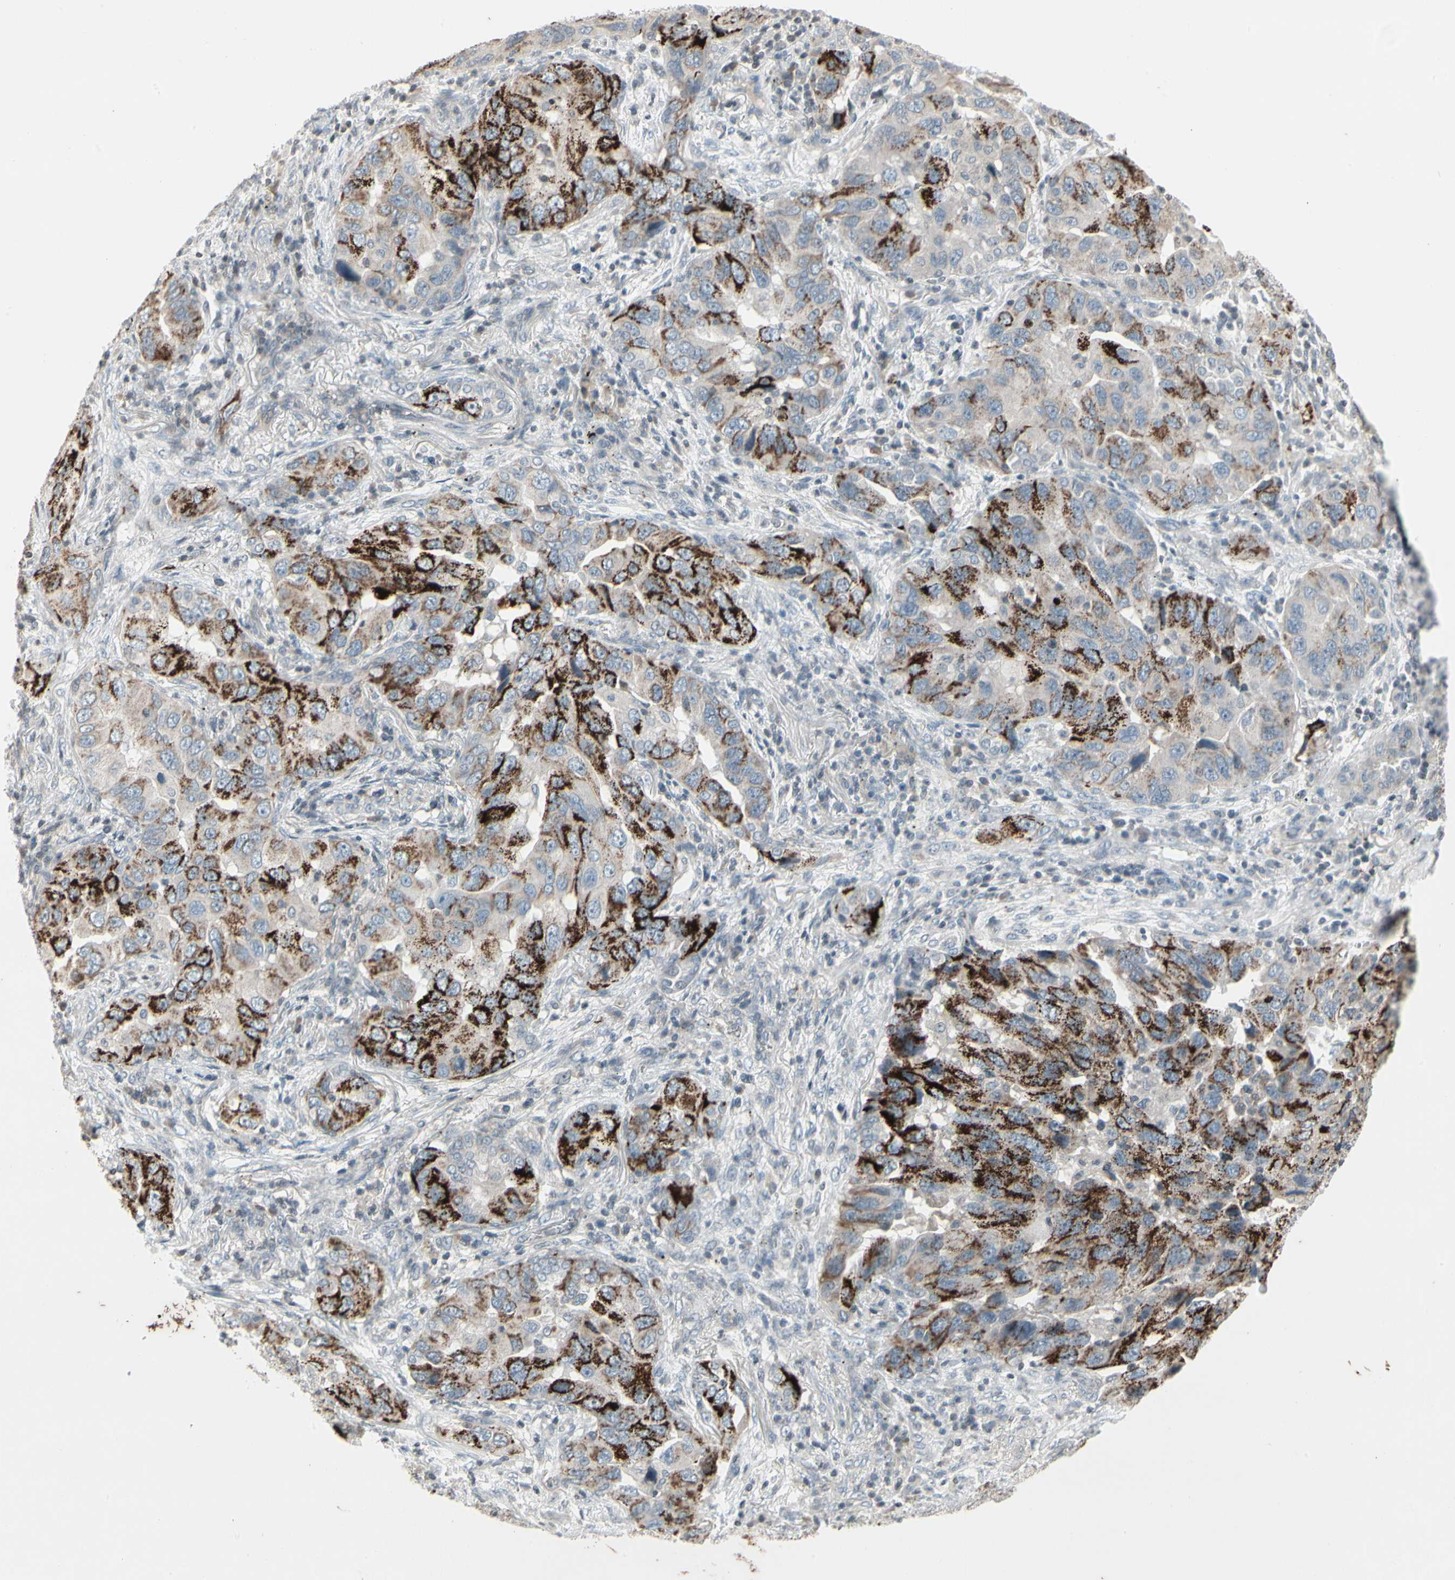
{"staining": {"intensity": "strong", "quantity": ">75%", "location": "cytoplasmic/membranous"}, "tissue": "lung cancer", "cell_type": "Tumor cells", "image_type": "cancer", "snomed": [{"axis": "morphology", "description": "Adenocarcinoma, NOS"}, {"axis": "topography", "description": "Lung"}], "caption": "Immunohistochemical staining of lung adenocarcinoma displays high levels of strong cytoplasmic/membranous protein expression in approximately >75% of tumor cells.", "gene": "ARG2", "patient": {"sex": "female", "age": 65}}